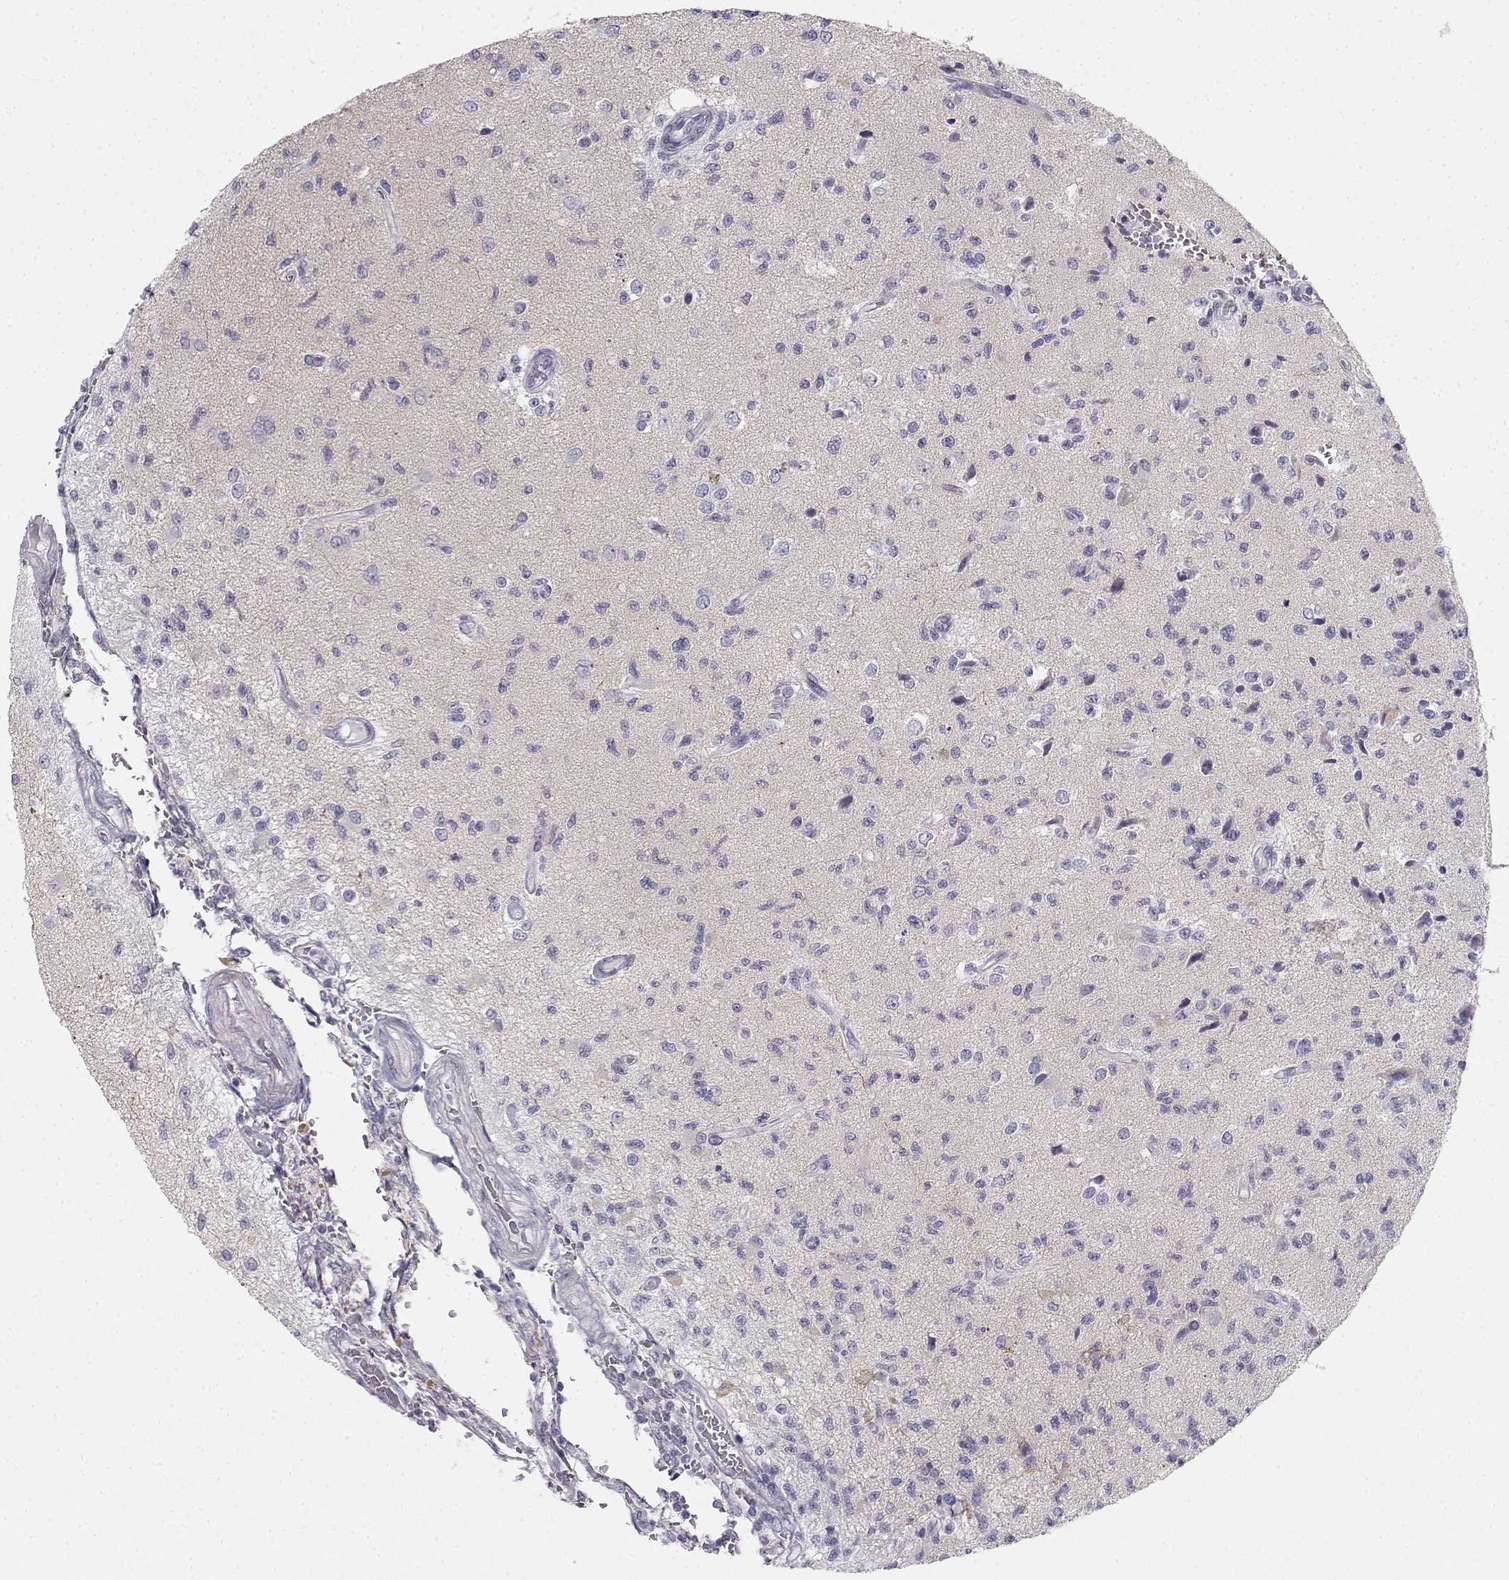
{"staining": {"intensity": "negative", "quantity": "none", "location": "none"}, "tissue": "glioma", "cell_type": "Tumor cells", "image_type": "cancer", "snomed": [{"axis": "morphology", "description": "Glioma, malignant, High grade"}, {"axis": "topography", "description": "Brain"}], "caption": "Tumor cells show no significant positivity in glioma. (Stains: DAB IHC with hematoxylin counter stain, Microscopy: brightfield microscopy at high magnification).", "gene": "CREB3L3", "patient": {"sex": "male", "age": 56}}